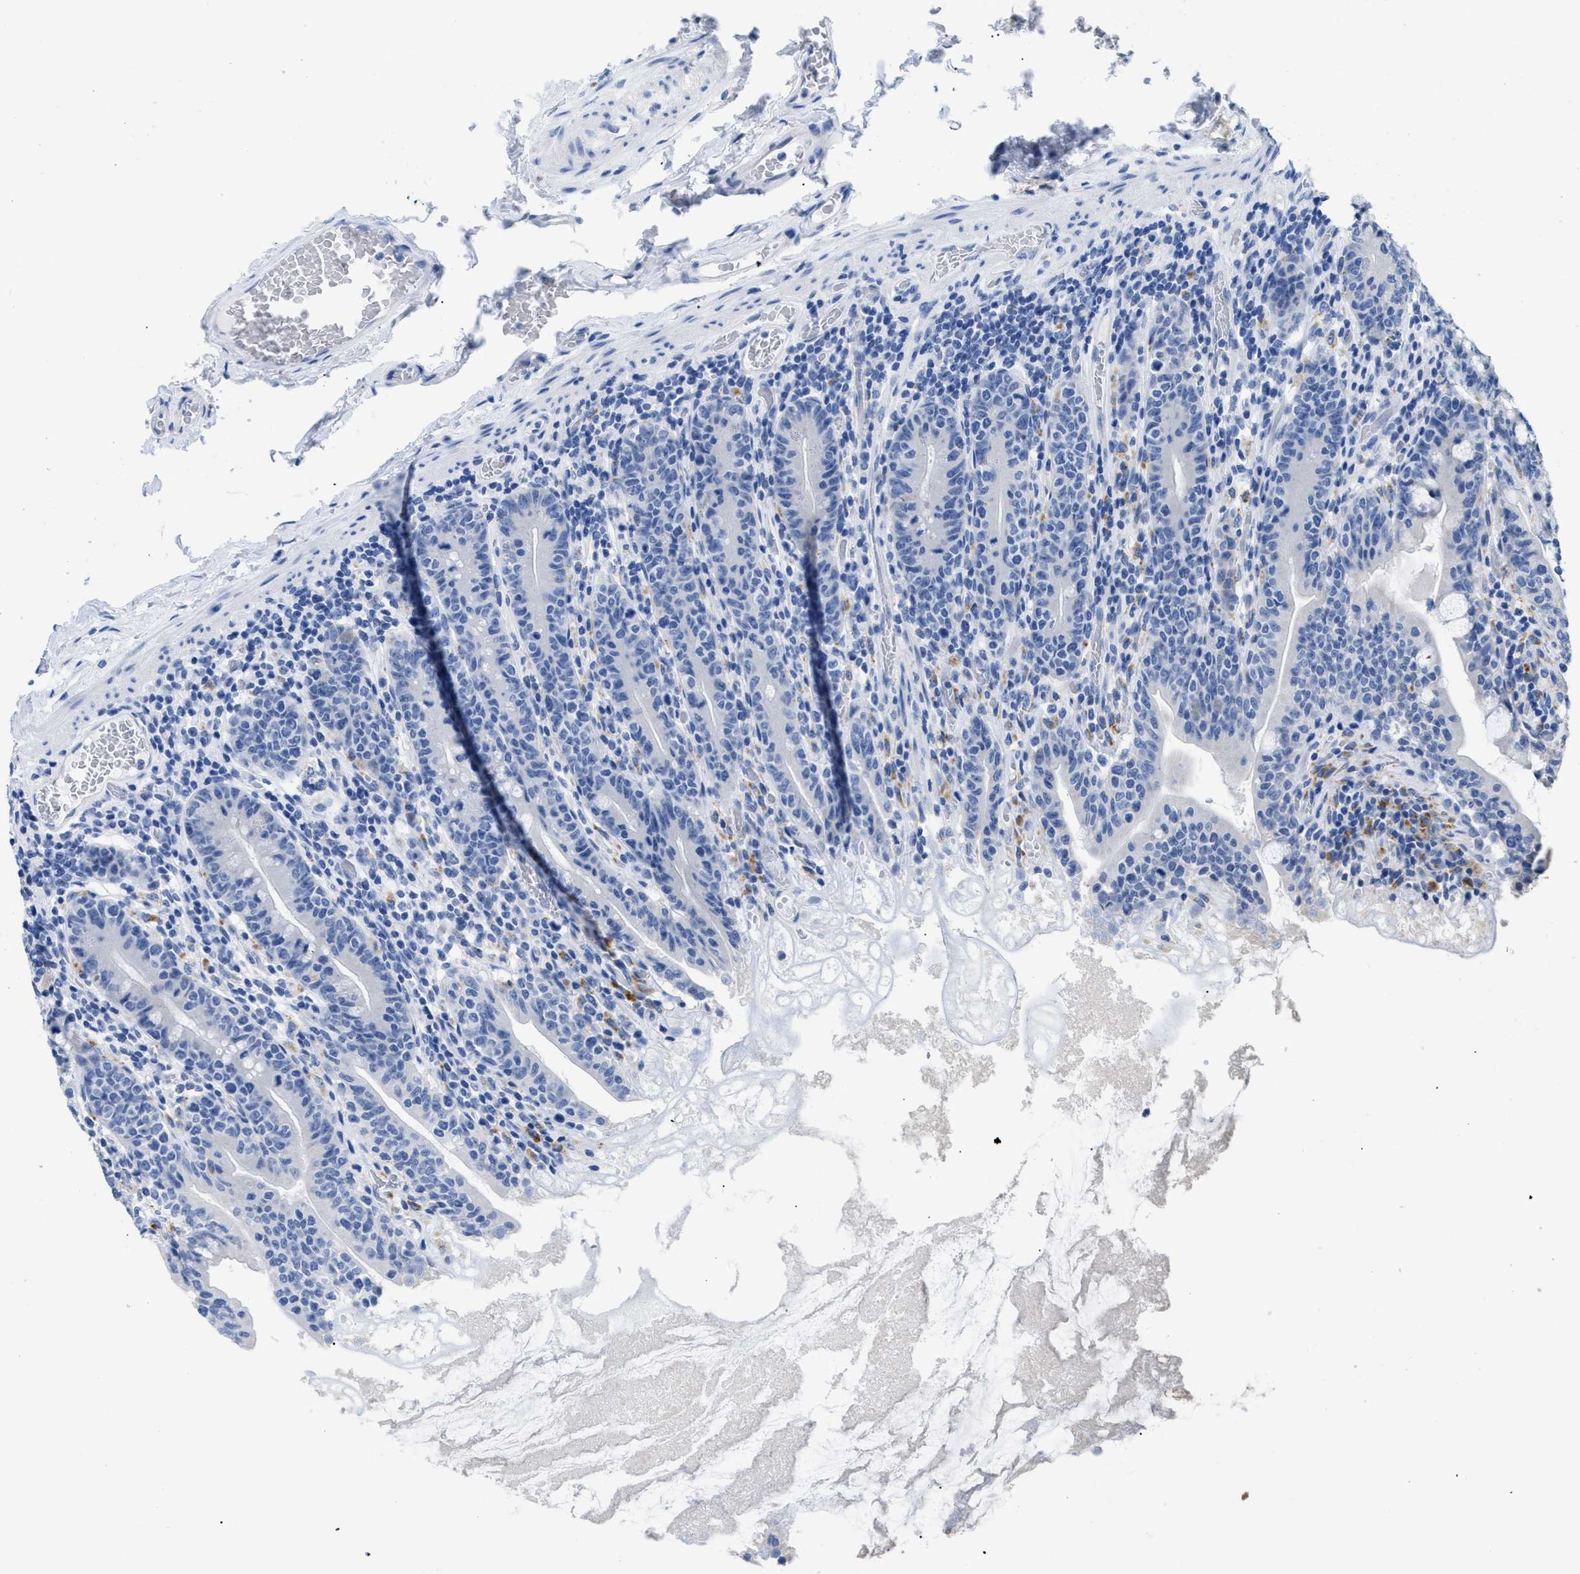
{"staining": {"intensity": "negative", "quantity": "none", "location": "none"}, "tissue": "small intestine", "cell_type": "Glandular cells", "image_type": "normal", "snomed": [{"axis": "morphology", "description": "Normal tissue, NOS"}, {"axis": "topography", "description": "Small intestine"}], "caption": "Small intestine stained for a protein using IHC shows no positivity glandular cells.", "gene": "APOBEC2", "patient": {"sex": "female", "age": 56}}